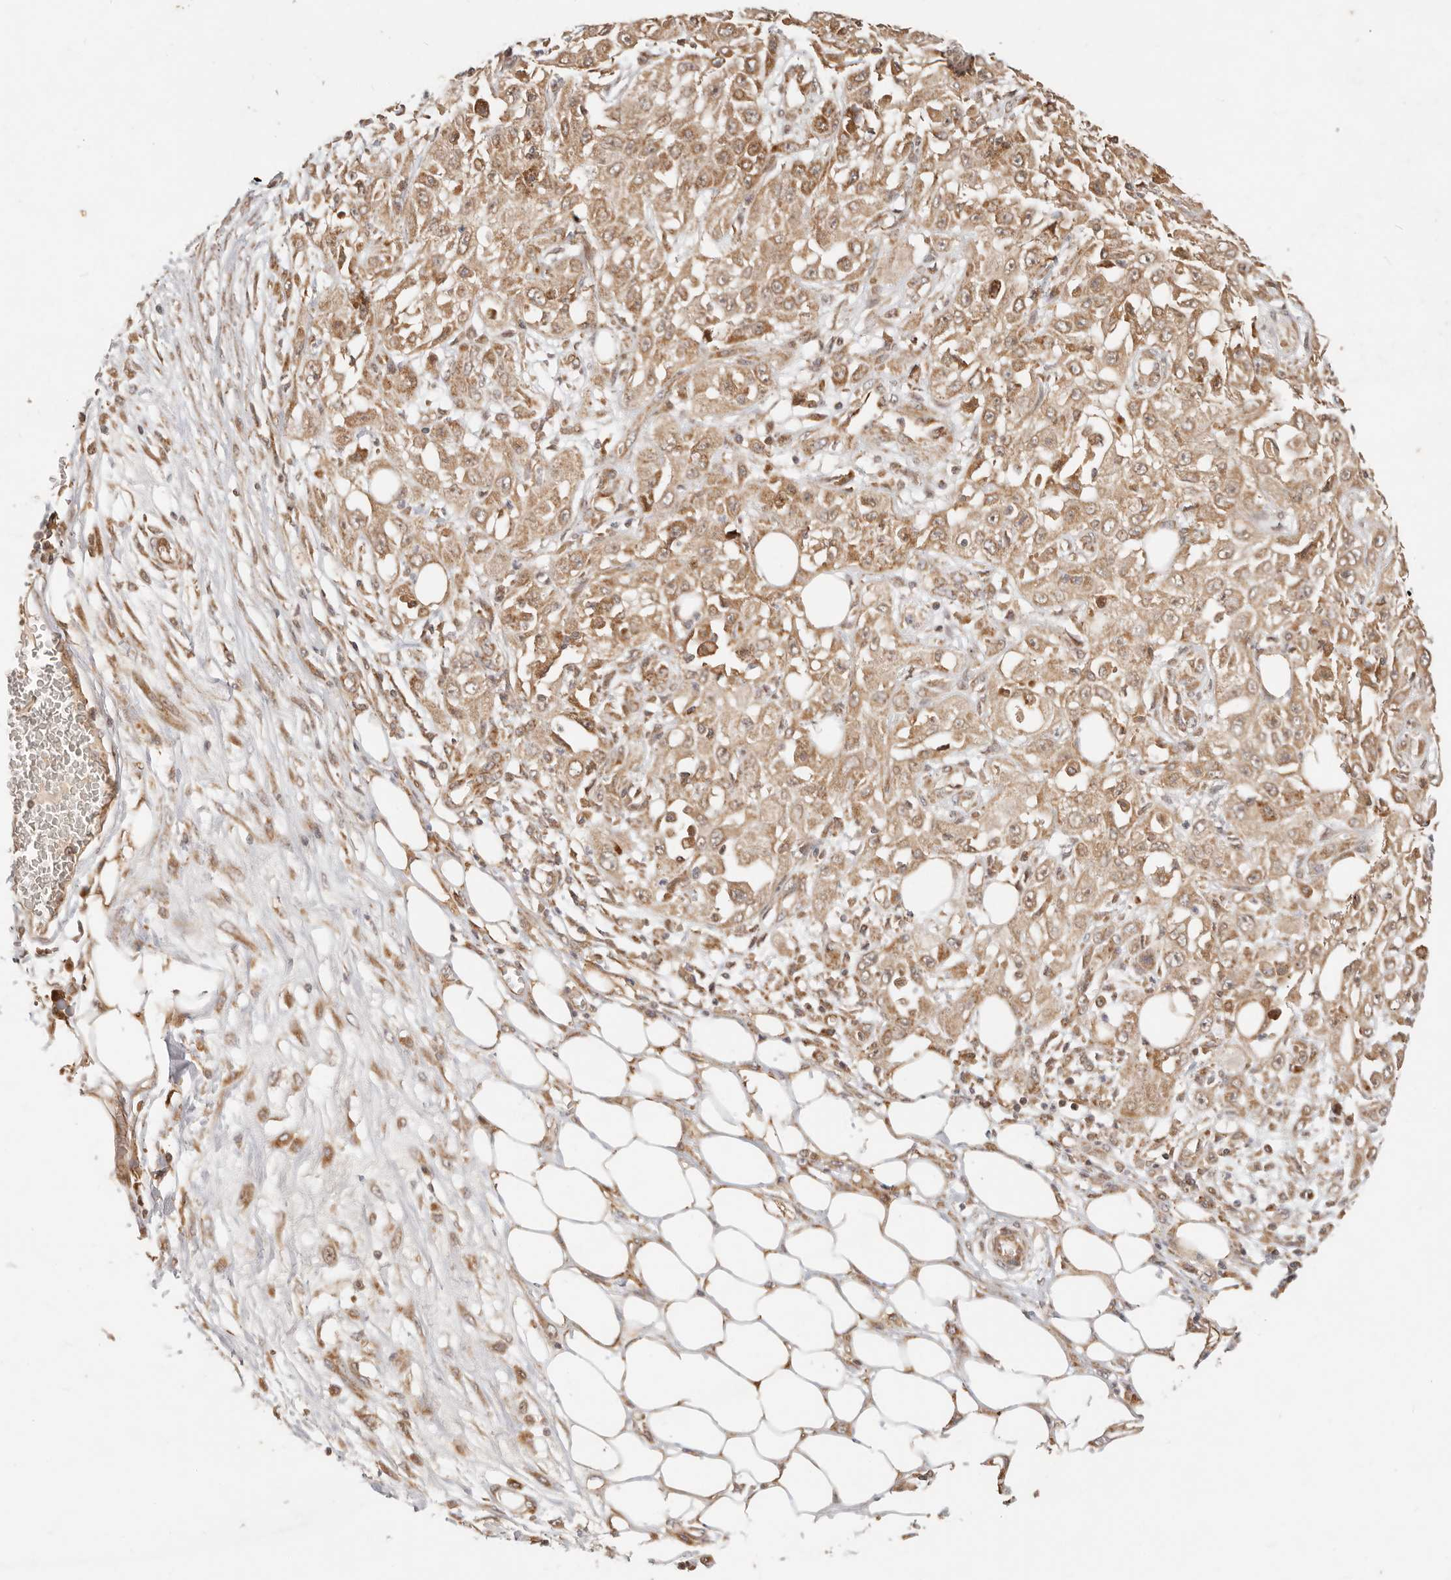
{"staining": {"intensity": "moderate", "quantity": ">75%", "location": "cytoplasmic/membranous"}, "tissue": "skin cancer", "cell_type": "Tumor cells", "image_type": "cancer", "snomed": [{"axis": "morphology", "description": "Squamous cell carcinoma, NOS"}, {"axis": "morphology", "description": "Squamous cell carcinoma, metastatic, NOS"}, {"axis": "topography", "description": "Skin"}, {"axis": "topography", "description": "Lymph node"}], "caption": "There is medium levels of moderate cytoplasmic/membranous positivity in tumor cells of skin cancer (metastatic squamous cell carcinoma), as demonstrated by immunohistochemical staining (brown color).", "gene": "TIMM17A", "patient": {"sex": "male", "age": 75}}